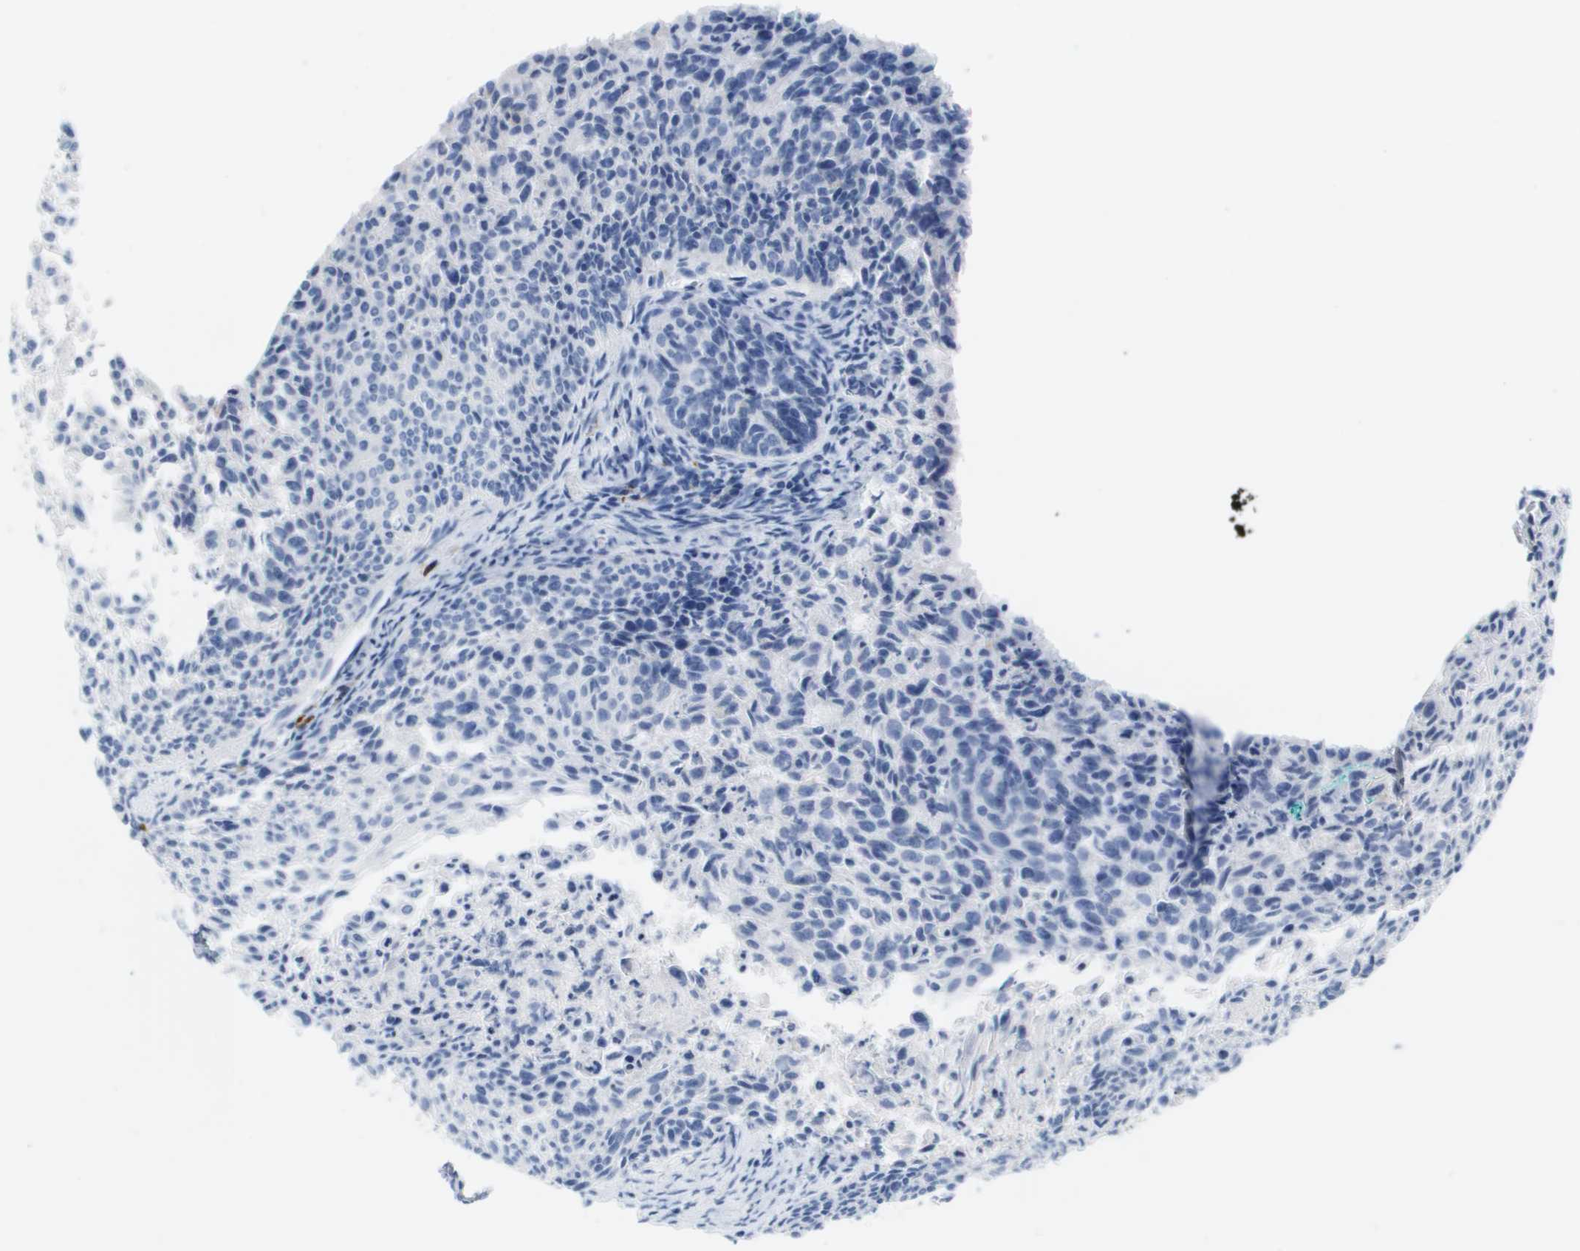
{"staining": {"intensity": "negative", "quantity": "none", "location": "none"}, "tissue": "cervical cancer", "cell_type": "Tumor cells", "image_type": "cancer", "snomed": [{"axis": "morphology", "description": "Squamous cell carcinoma, NOS"}, {"axis": "topography", "description": "Cervix"}], "caption": "This histopathology image is of cervical cancer (squamous cell carcinoma) stained with immunohistochemistry (IHC) to label a protein in brown with the nuclei are counter-stained blue. There is no expression in tumor cells. Nuclei are stained in blue.", "gene": "CD3G", "patient": {"sex": "female", "age": 55}}